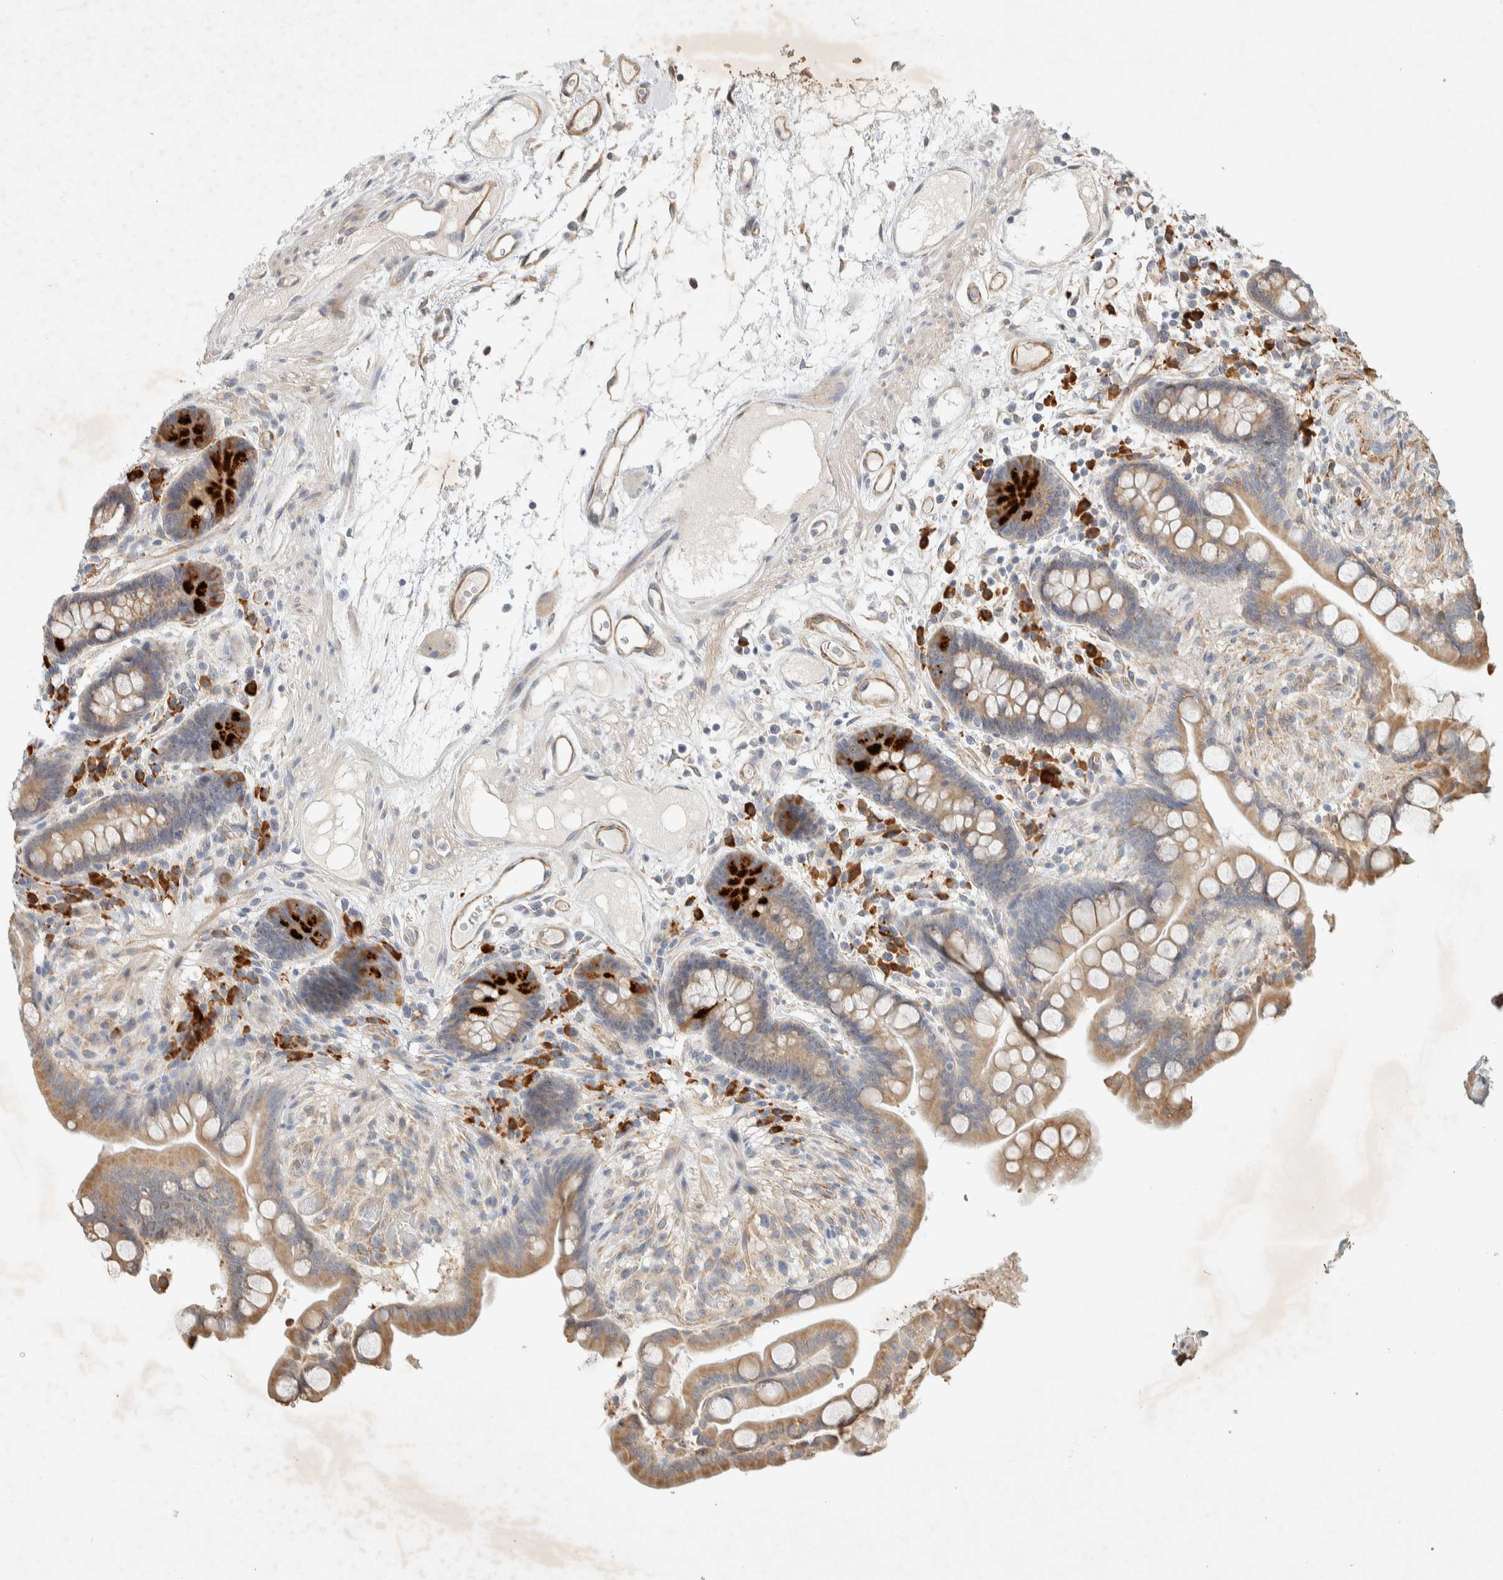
{"staining": {"intensity": "moderate", "quantity": ">75%", "location": "cytoplasmic/membranous"}, "tissue": "colon", "cell_type": "Endothelial cells", "image_type": "normal", "snomed": [{"axis": "morphology", "description": "Normal tissue, NOS"}, {"axis": "topography", "description": "Colon"}], "caption": "High-magnification brightfield microscopy of unremarkable colon stained with DAB (3,3'-diaminobenzidine) (brown) and counterstained with hematoxylin (blue). endothelial cells exhibit moderate cytoplasmic/membranous expression is identified in approximately>75% of cells.", "gene": "KLHL40", "patient": {"sex": "male", "age": 73}}